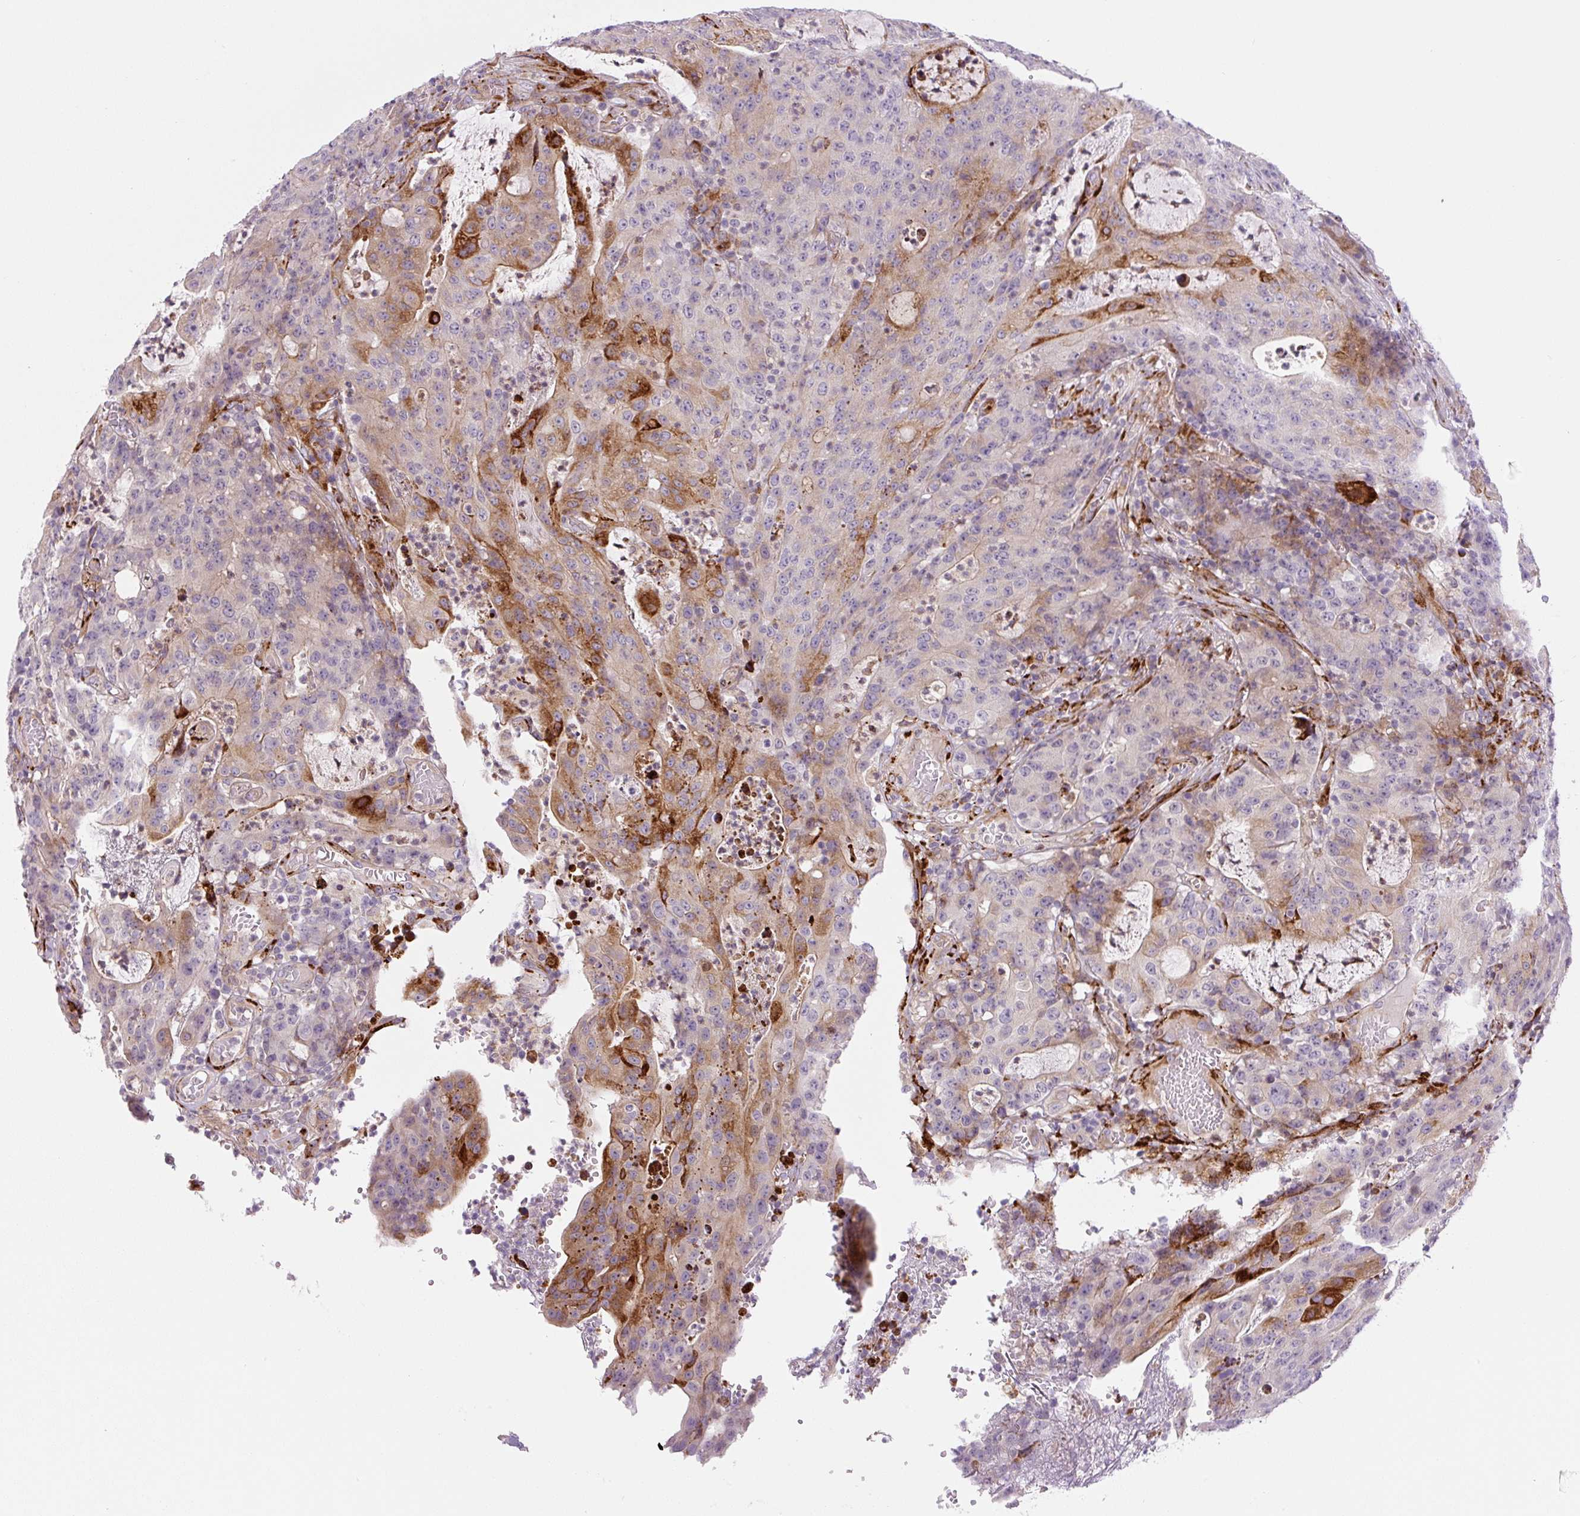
{"staining": {"intensity": "moderate", "quantity": "25%-75%", "location": "cytoplasmic/membranous"}, "tissue": "colorectal cancer", "cell_type": "Tumor cells", "image_type": "cancer", "snomed": [{"axis": "morphology", "description": "Adenocarcinoma, NOS"}, {"axis": "topography", "description": "Colon"}], "caption": "This is an image of IHC staining of colorectal cancer, which shows moderate expression in the cytoplasmic/membranous of tumor cells.", "gene": "DISP3", "patient": {"sex": "male", "age": 83}}